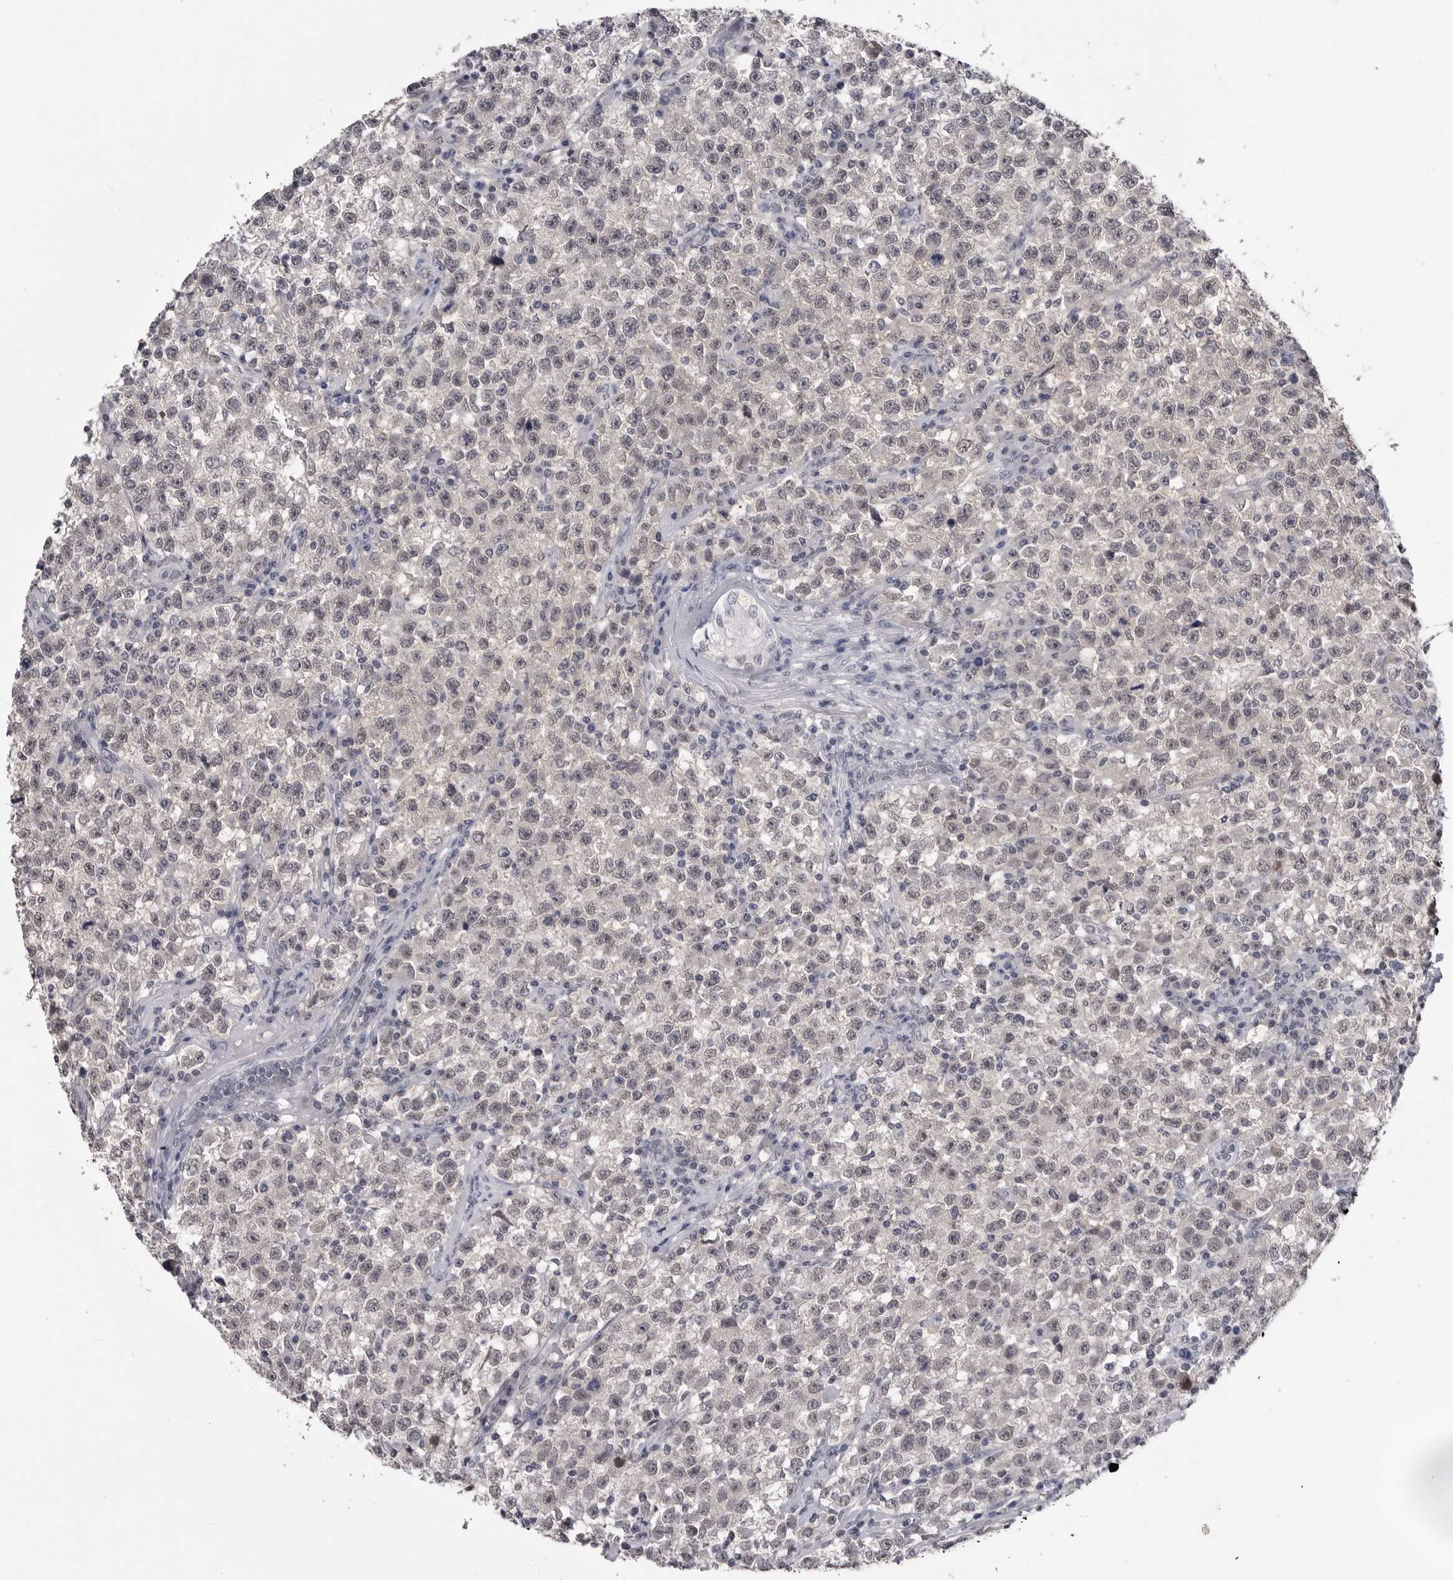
{"staining": {"intensity": "weak", "quantity": ">75%", "location": "nuclear"}, "tissue": "testis cancer", "cell_type": "Tumor cells", "image_type": "cancer", "snomed": [{"axis": "morphology", "description": "Seminoma, NOS"}, {"axis": "topography", "description": "Testis"}], "caption": "Tumor cells exhibit low levels of weak nuclear positivity in approximately >75% of cells in human testis cancer (seminoma).", "gene": "DLG2", "patient": {"sex": "male", "age": 22}}